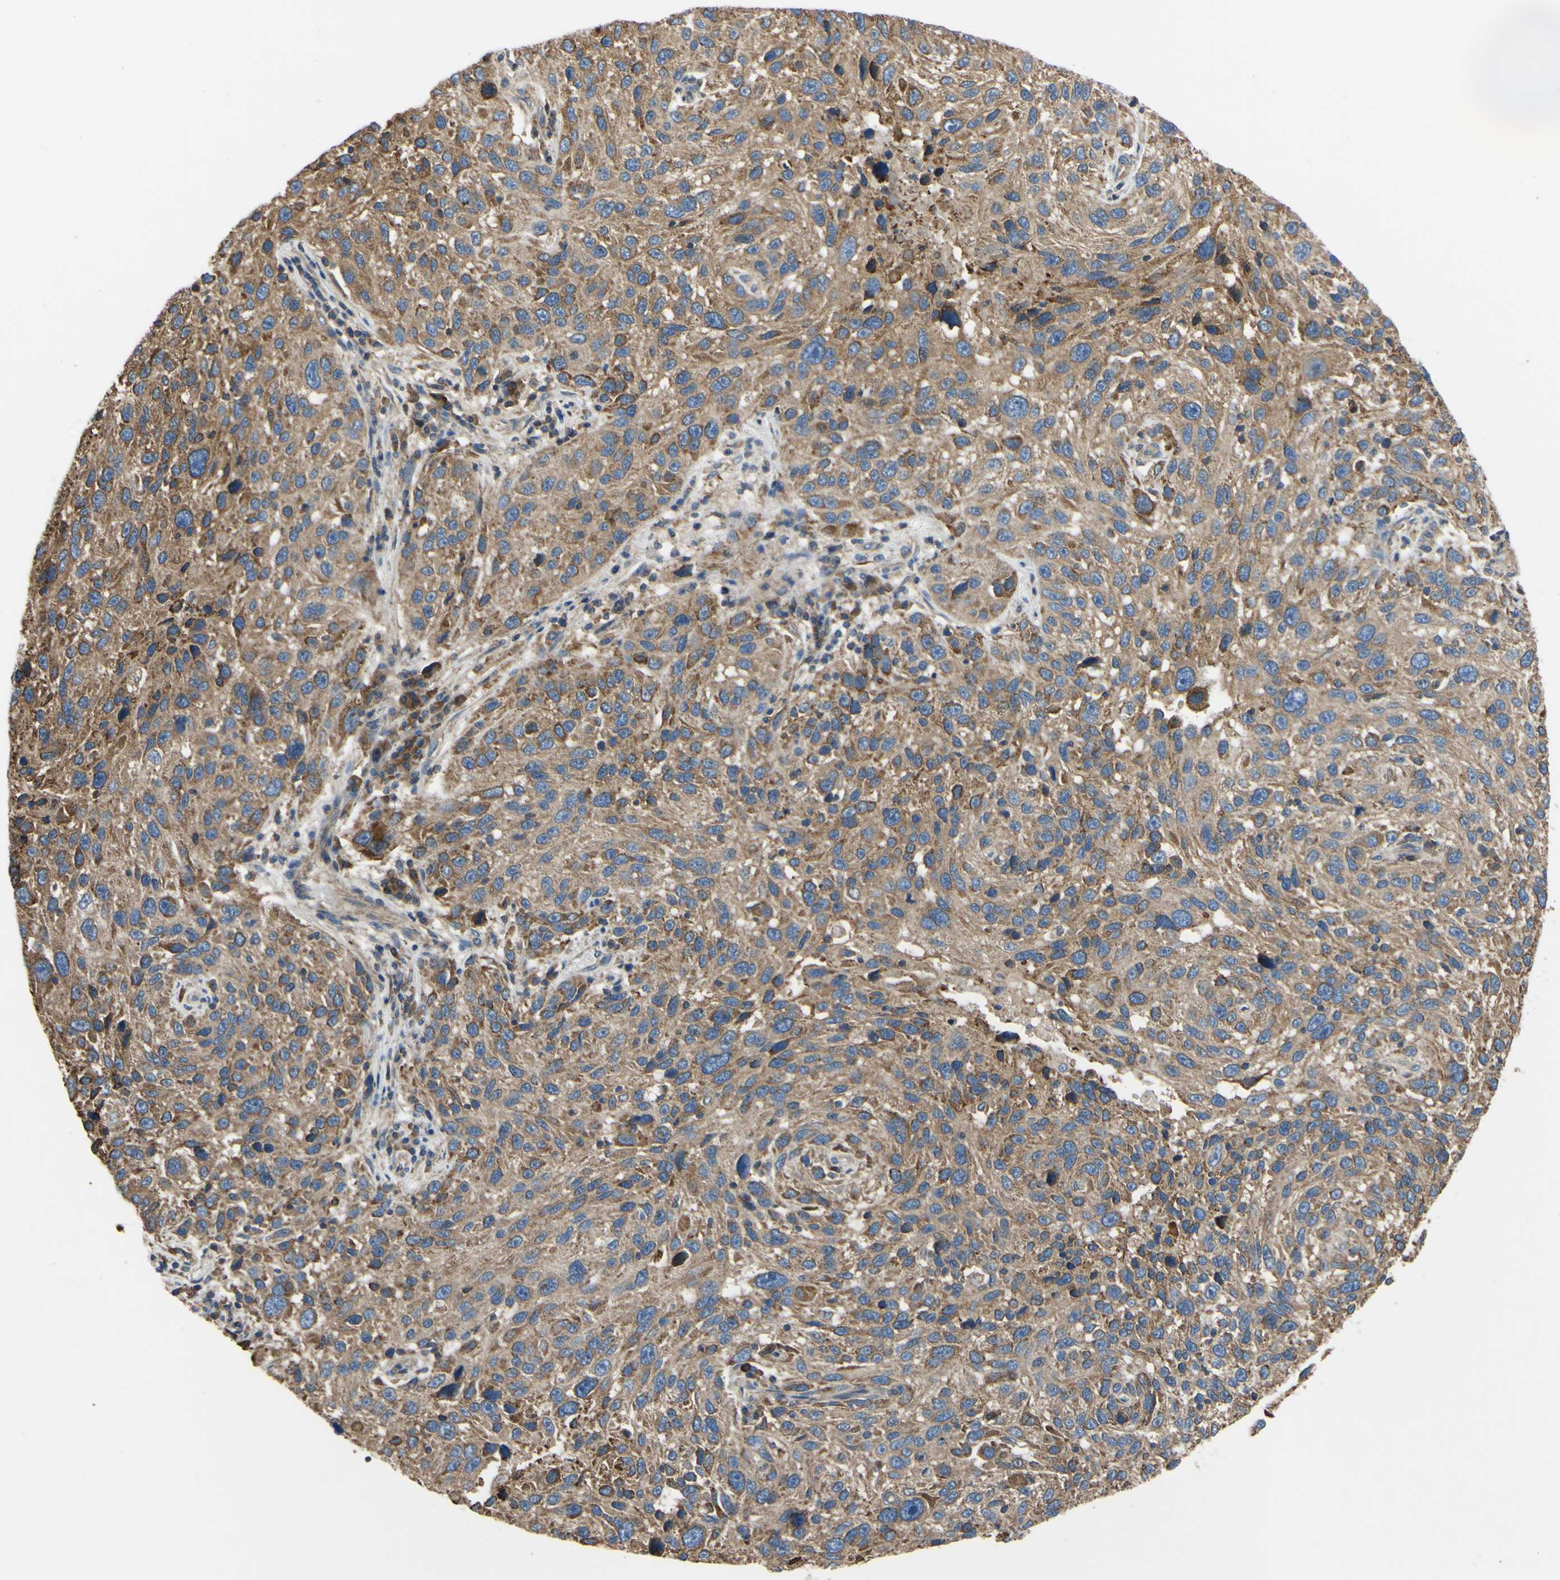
{"staining": {"intensity": "moderate", "quantity": ">75%", "location": "cytoplasmic/membranous"}, "tissue": "melanoma", "cell_type": "Tumor cells", "image_type": "cancer", "snomed": [{"axis": "morphology", "description": "Malignant melanoma, NOS"}, {"axis": "topography", "description": "Skin"}], "caption": "Brown immunohistochemical staining in human melanoma reveals moderate cytoplasmic/membranous positivity in about >75% of tumor cells. The staining is performed using DAB (3,3'-diaminobenzidine) brown chromogen to label protein expression. The nuclei are counter-stained blue using hematoxylin.", "gene": "BECN1", "patient": {"sex": "male", "age": 53}}